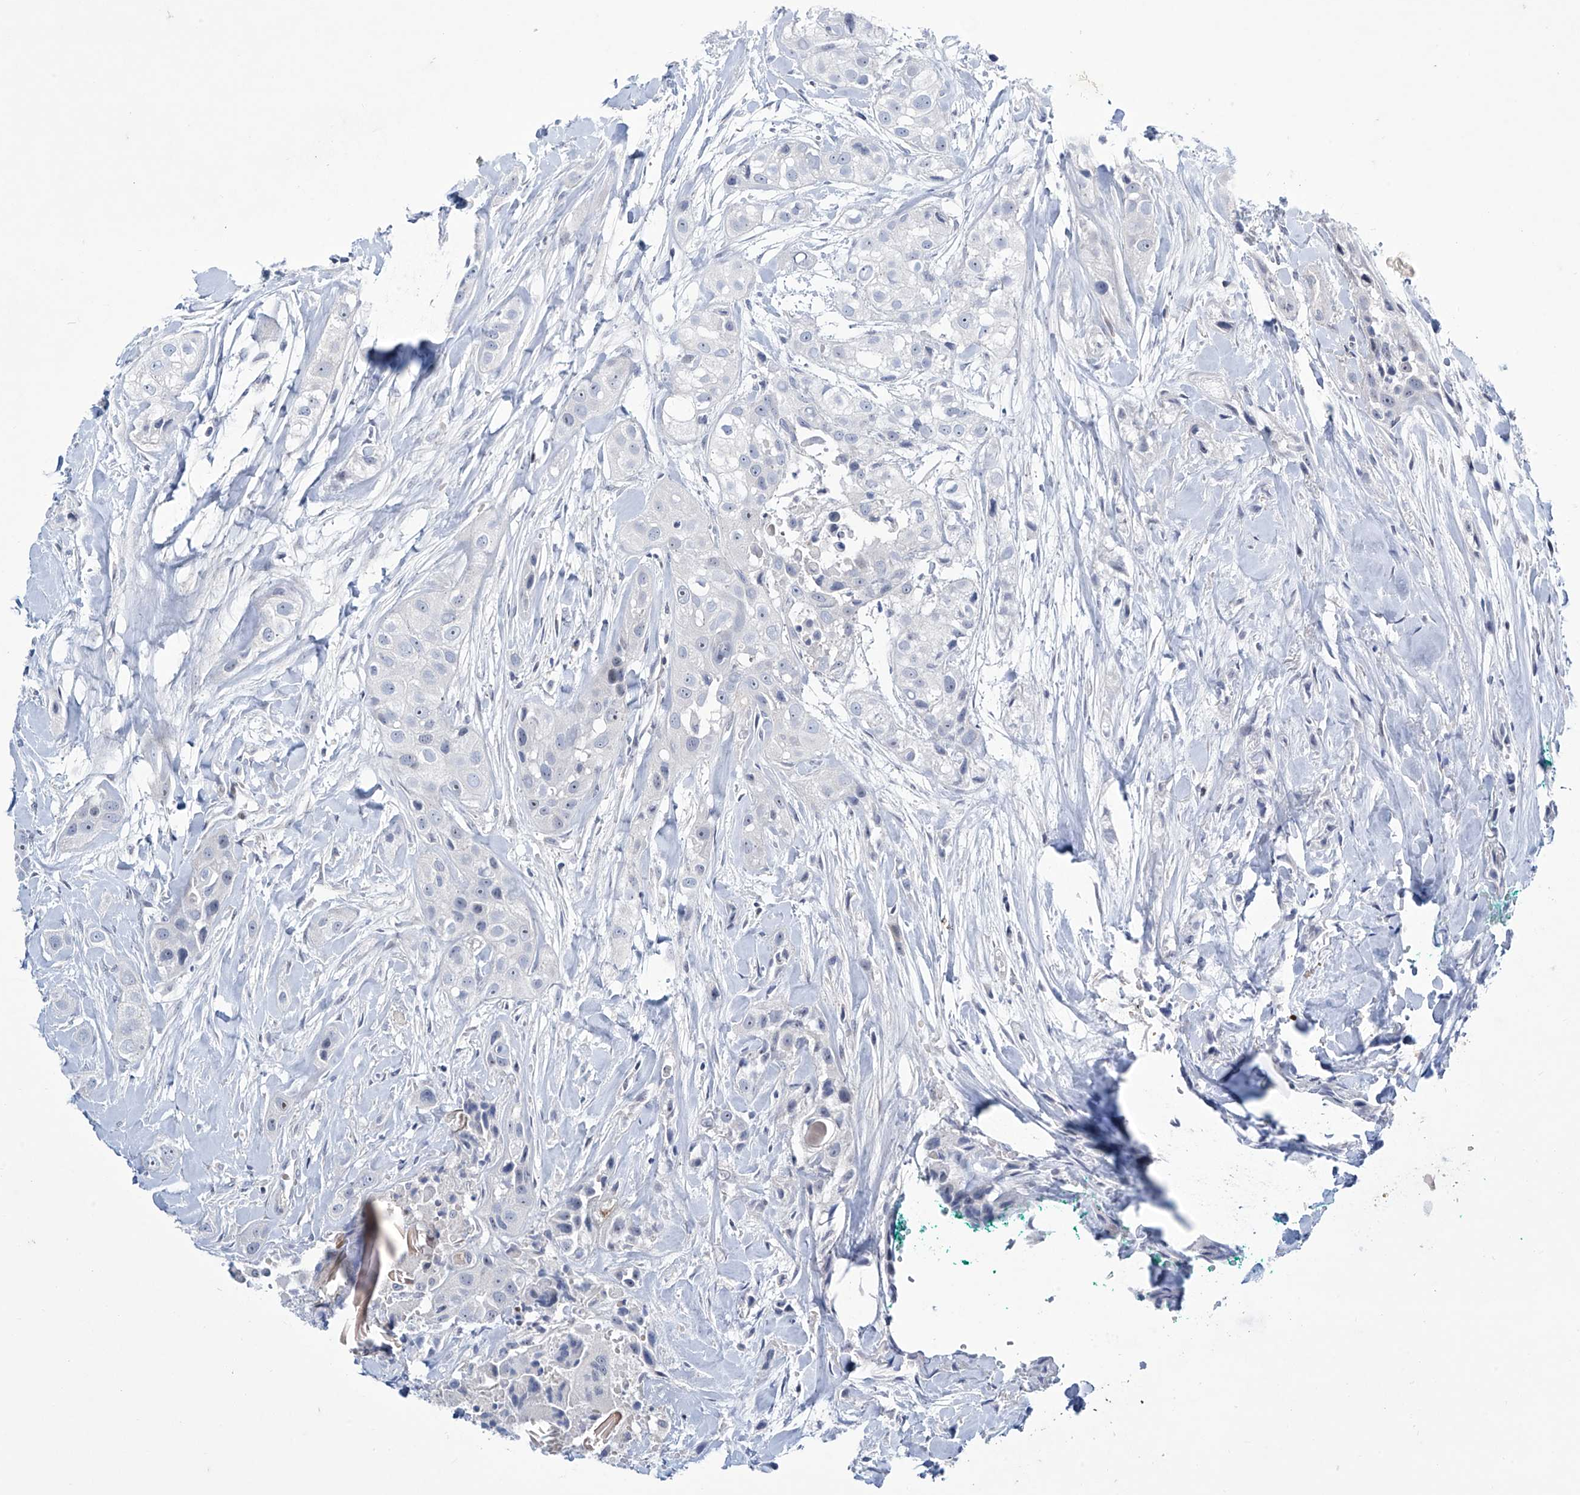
{"staining": {"intensity": "negative", "quantity": "none", "location": "none"}, "tissue": "head and neck cancer", "cell_type": "Tumor cells", "image_type": "cancer", "snomed": [{"axis": "morphology", "description": "Normal tissue, NOS"}, {"axis": "morphology", "description": "Squamous cell carcinoma, NOS"}, {"axis": "topography", "description": "Skeletal muscle"}, {"axis": "topography", "description": "Head-Neck"}], "caption": "There is no significant positivity in tumor cells of head and neck cancer (squamous cell carcinoma).", "gene": "TRIM60", "patient": {"sex": "male", "age": 51}}